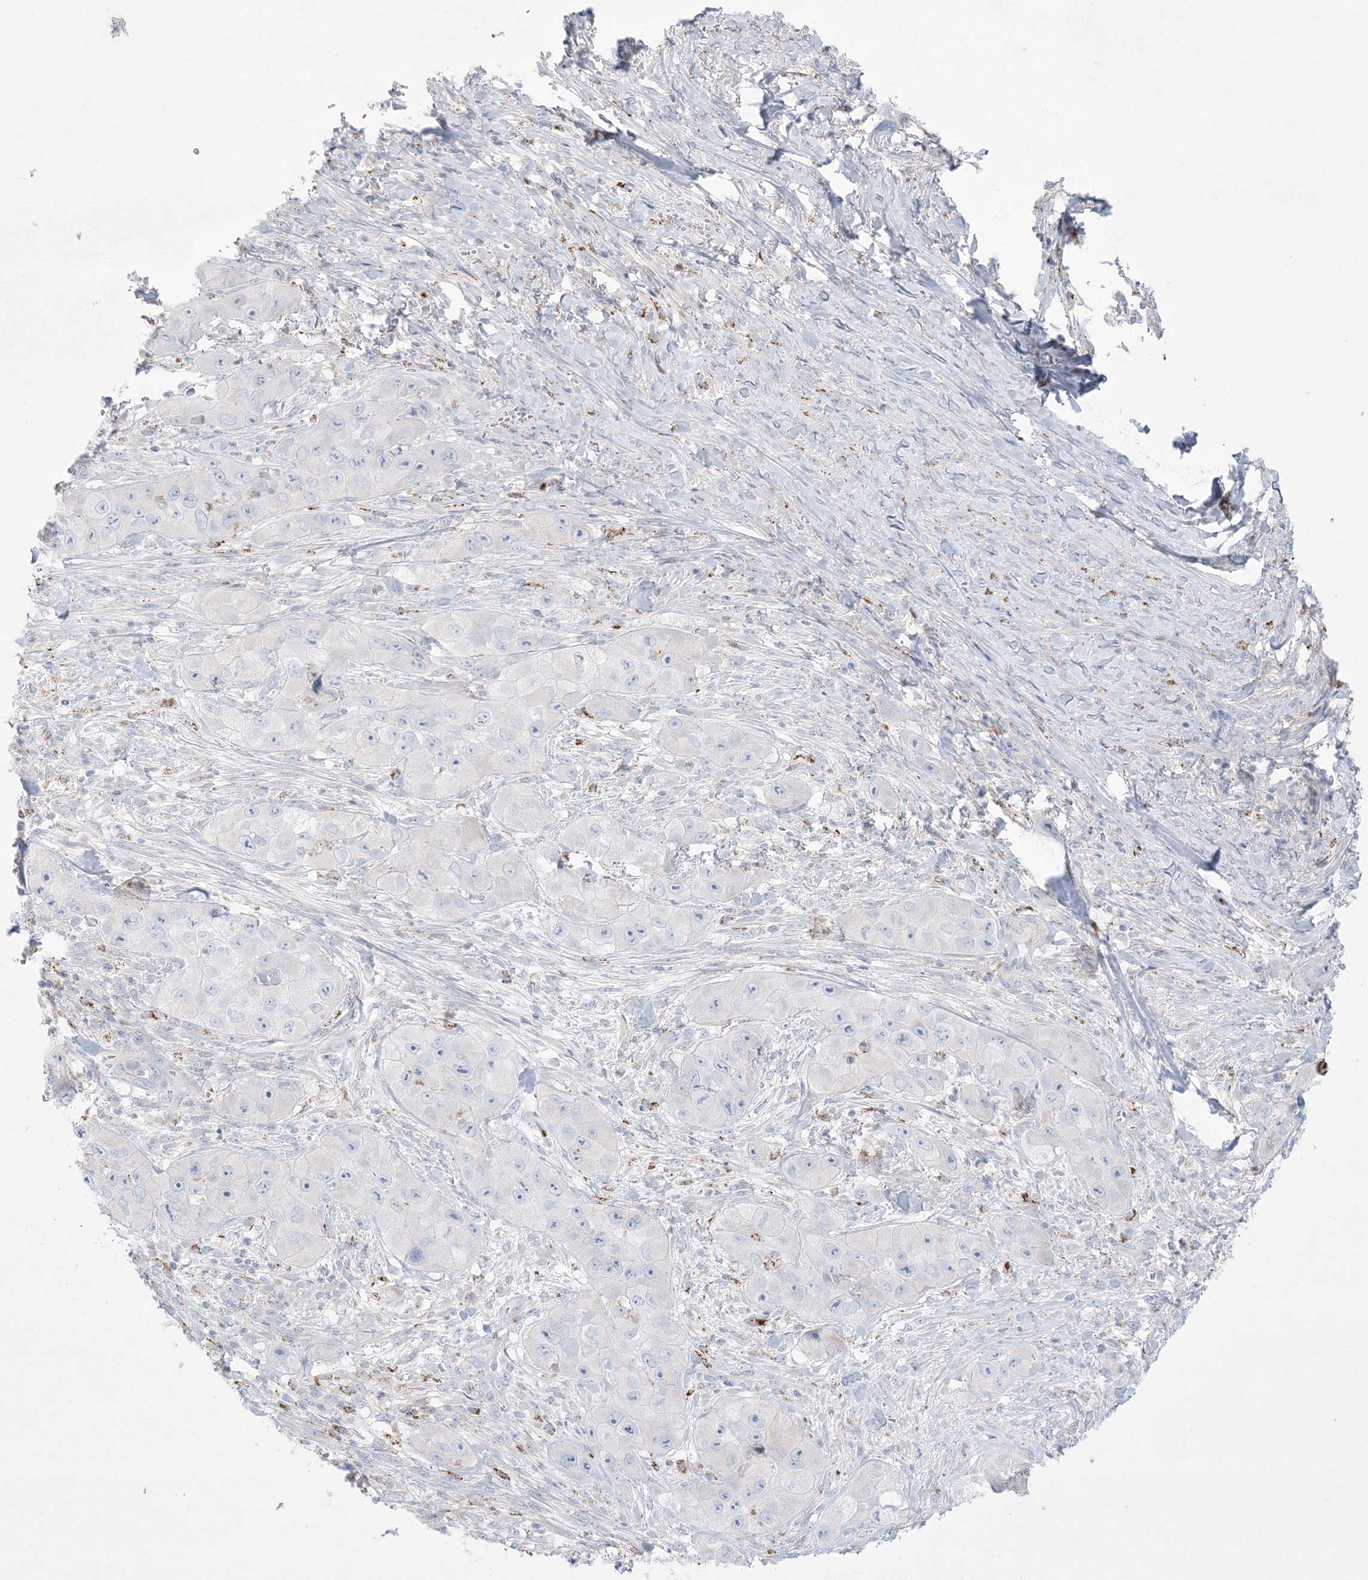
{"staining": {"intensity": "negative", "quantity": "none", "location": "none"}, "tissue": "skin cancer", "cell_type": "Tumor cells", "image_type": "cancer", "snomed": [{"axis": "morphology", "description": "Squamous cell carcinoma, NOS"}, {"axis": "topography", "description": "Skin"}, {"axis": "topography", "description": "Subcutis"}], "caption": "Squamous cell carcinoma (skin) stained for a protein using IHC shows no positivity tumor cells.", "gene": "KCTD6", "patient": {"sex": "male", "age": 73}}